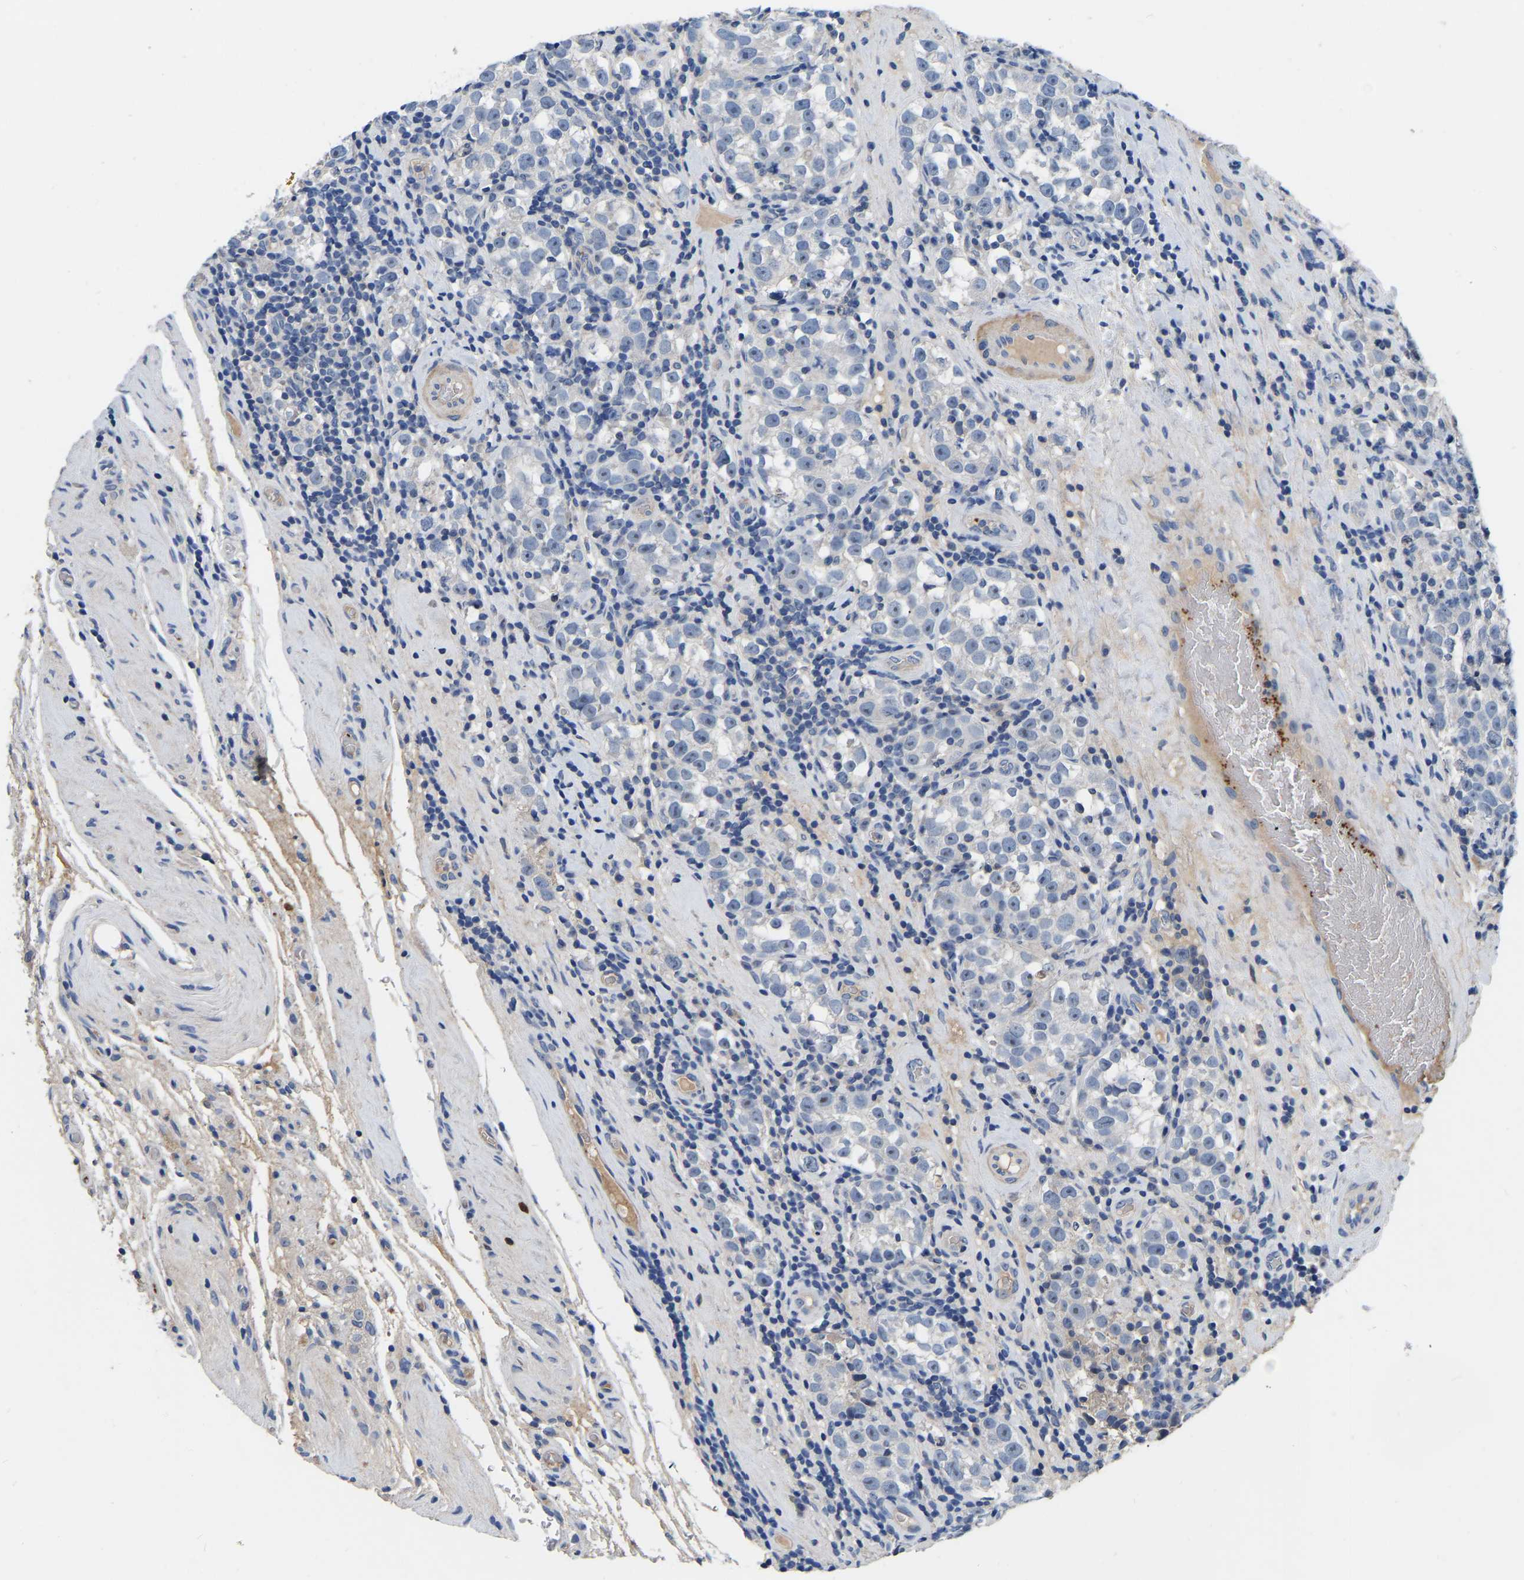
{"staining": {"intensity": "negative", "quantity": "none", "location": "none"}, "tissue": "testis cancer", "cell_type": "Tumor cells", "image_type": "cancer", "snomed": [{"axis": "morphology", "description": "Normal tissue, NOS"}, {"axis": "morphology", "description": "Seminoma, NOS"}, {"axis": "topography", "description": "Testis"}], "caption": "Tumor cells are negative for brown protein staining in testis cancer (seminoma). Brightfield microscopy of IHC stained with DAB (brown) and hematoxylin (blue), captured at high magnification.", "gene": "RAB27B", "patient": {"sex": "male", "age": 43}}